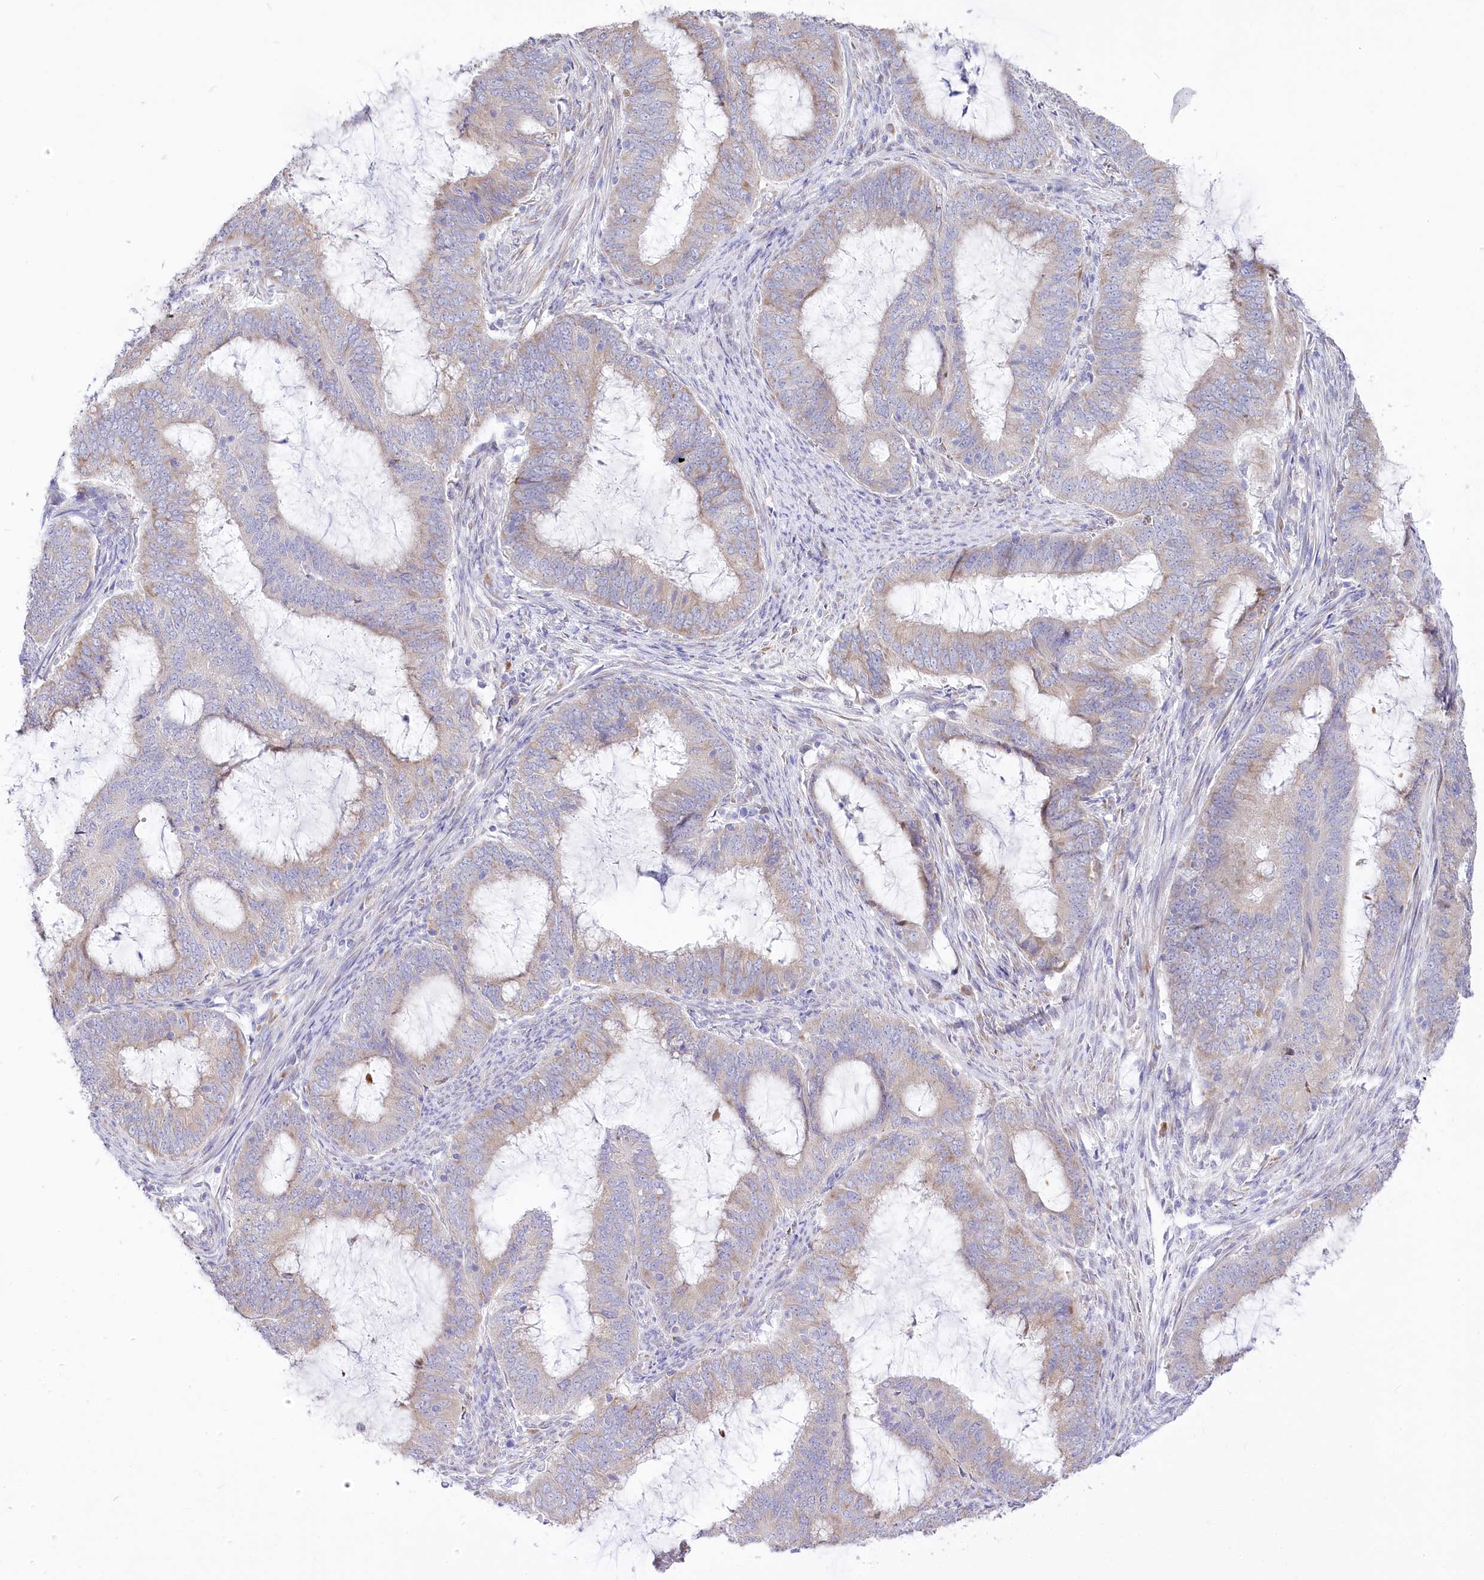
{"staining": {"intensity": "weak", "quantity": "<25%", "location": "cytoplasmic/membranous"}, "tissue": "endometrial cancer", "cell_type": "Tumor cells", "image_type": "cancer", "snomed": [{"axis": "morphology", "description": "Adenocarcinoma, NOS"}, {"axis": "topography", "description": "Endometrium"}], "caption": "This is a image of immunohistochemistry (IHC) staining of endometrial adenocarcinoma, which shows no expression in tumor cells.", "gene": "STT3B", "patient": {"sex": "female", "age": 51}}